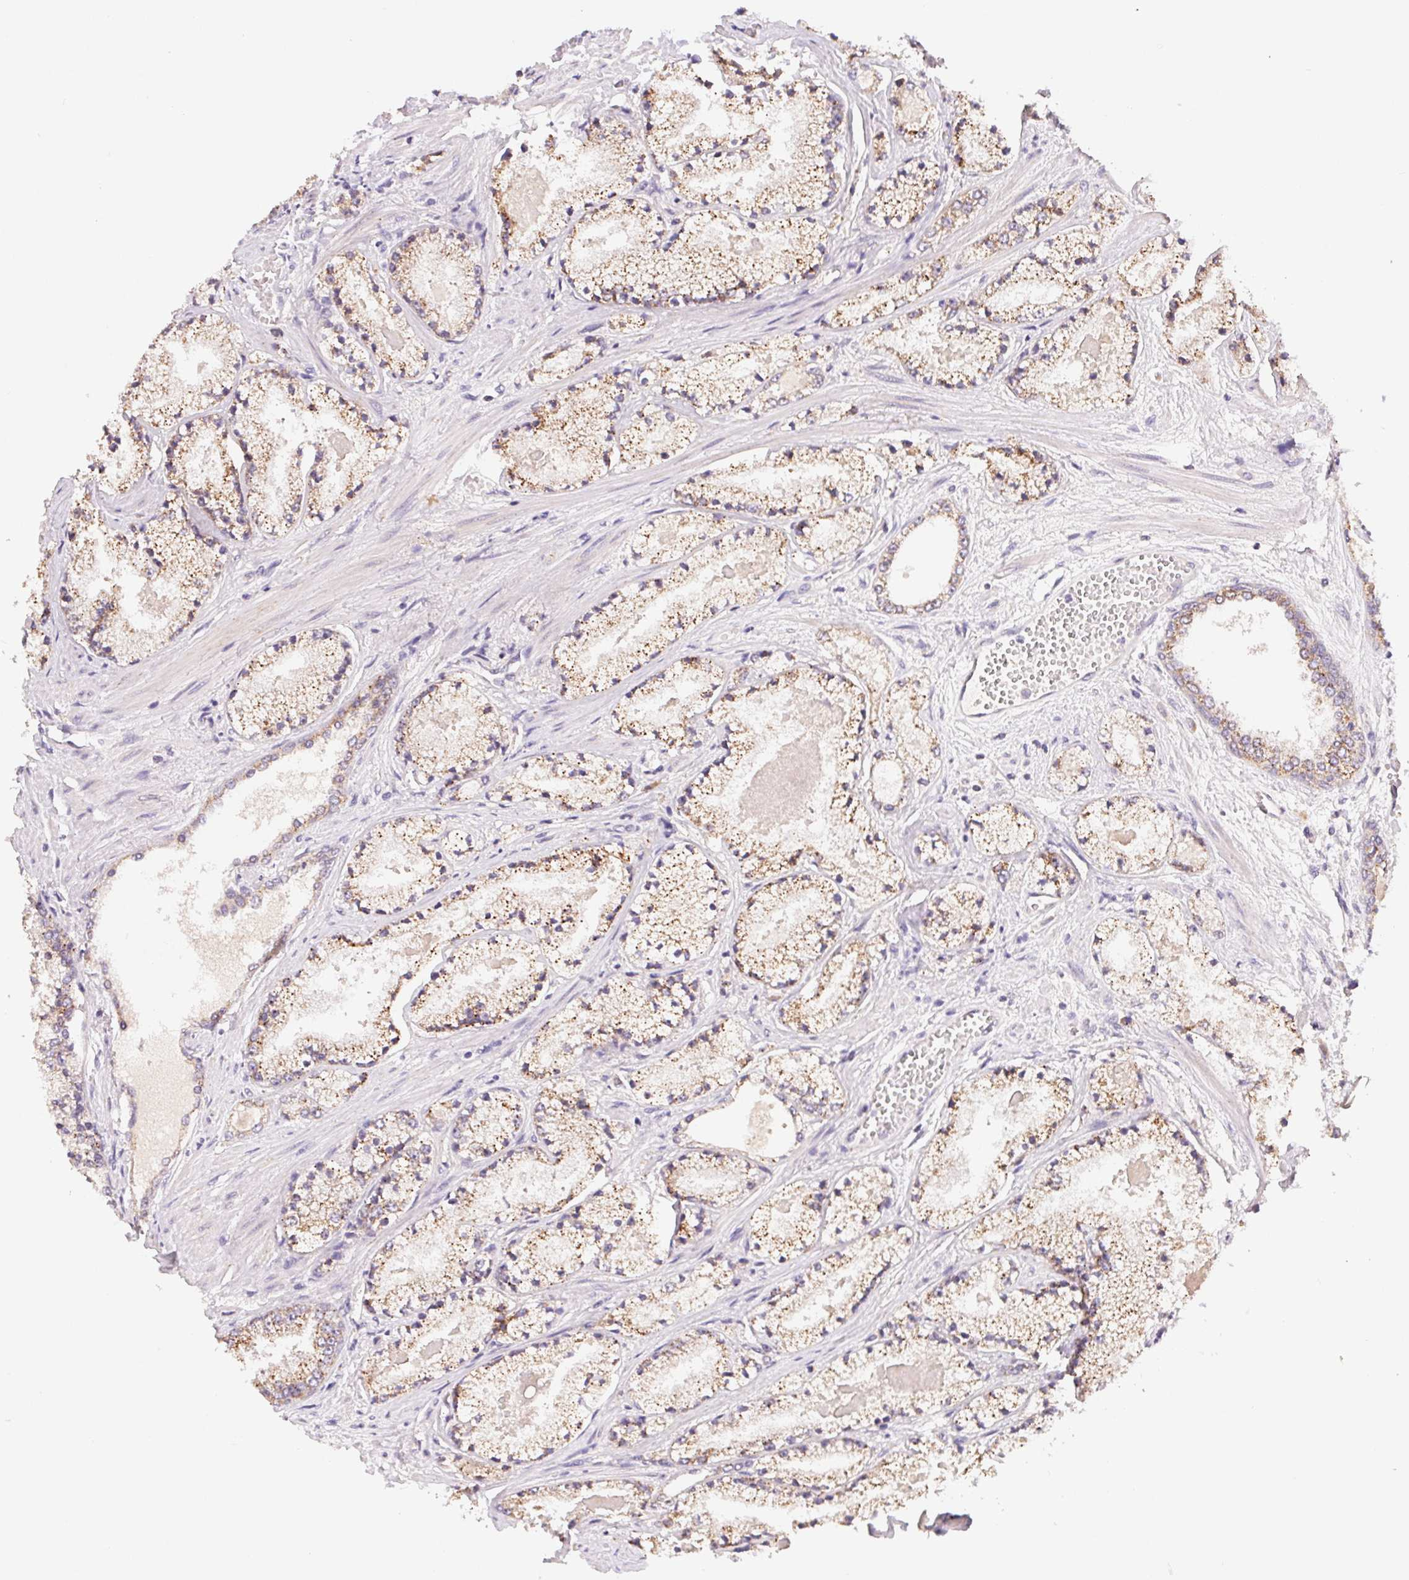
{"staining": {"intensity": "moderate", "quantity": ">75%", "location": "cytoplasmic/membranous"}, "tissue": "prostate cancer", "cell_type": "Tumor cells", "image_type": "cancer", "snomed": [{"axis": "morphology", "description": "Adenocarcinoma, High grade"}, {"axis": "topography", "description": "Prostate"}], "caption": "Immunohistochemistry (IHC) photomicrograph of prostate cancer (high-grade adenocarcinoma) stained for a protein (brown), which exhibits medium levels of moderate cytoplasmic/membranous expression in approximately >75% of tumor cells.", "gene": "BNIP5", "patient": {"sex": "male", "age": 63}}